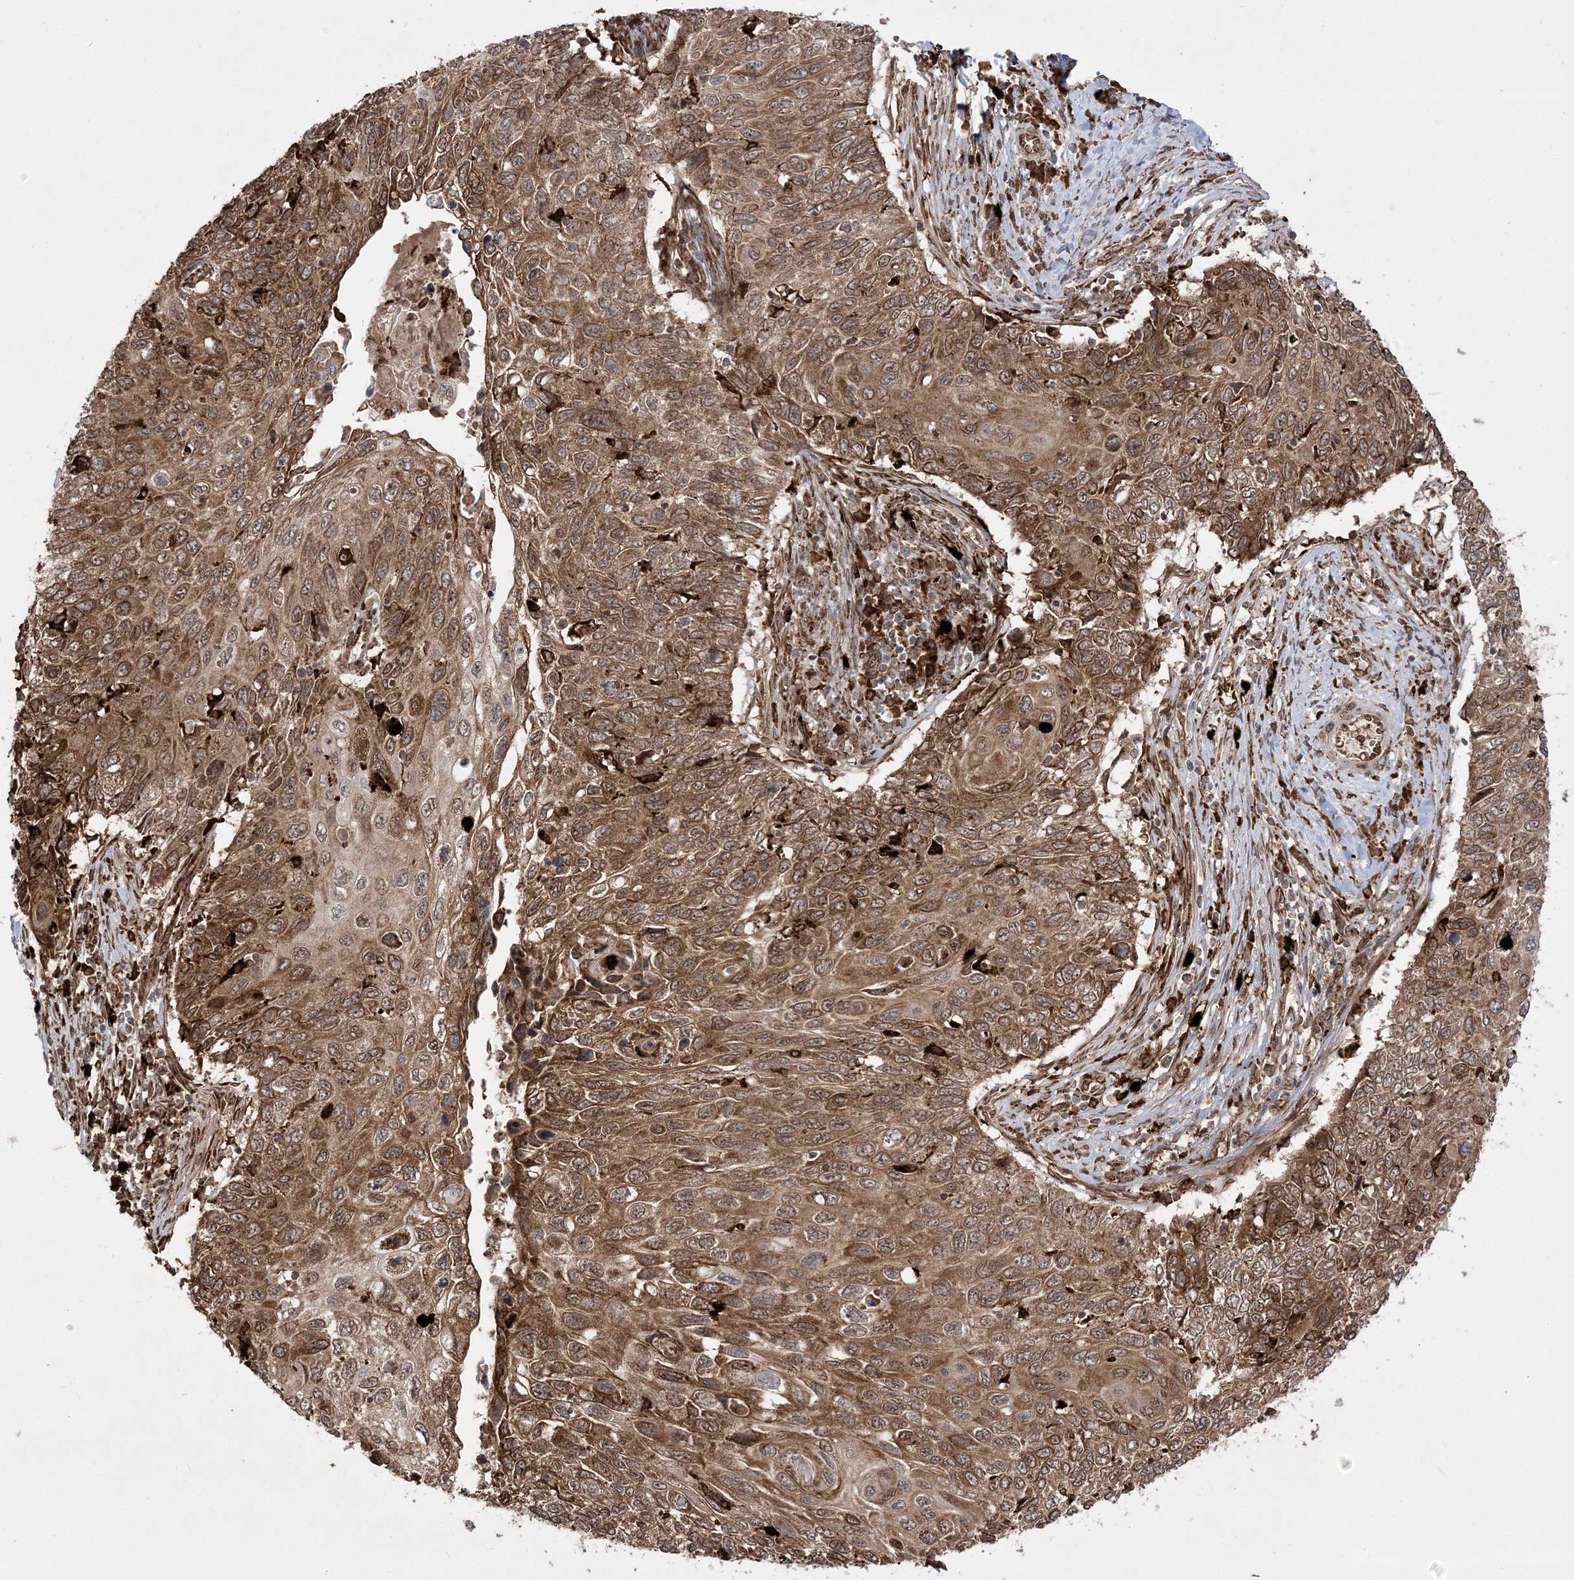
{"staining": {"intensity": "moderate", "quantity": ">75%", "location": "cytoplasmic/membranous,nuclear"}, "tissue": "cervical cancer", "cell_type": "Tumor cells", "image_type": "cancer", "snomed": [{"axis": "morphology", "description": "Squamous cell carcinoma, NOS"}, {"axis": "topography", "description": "Cervix"}], "caption": "The micrograph shows staining of squamous cell carcinoma (cervical), revealing moderate cytoplasmic/membranous and nuclear protein staining (brown color) within tumor cells. (brown staining indicates protein expression, while blue staining denotes nuclei).", "gene": "EPC2", "patient": {"sex": "female", "age": 70}}